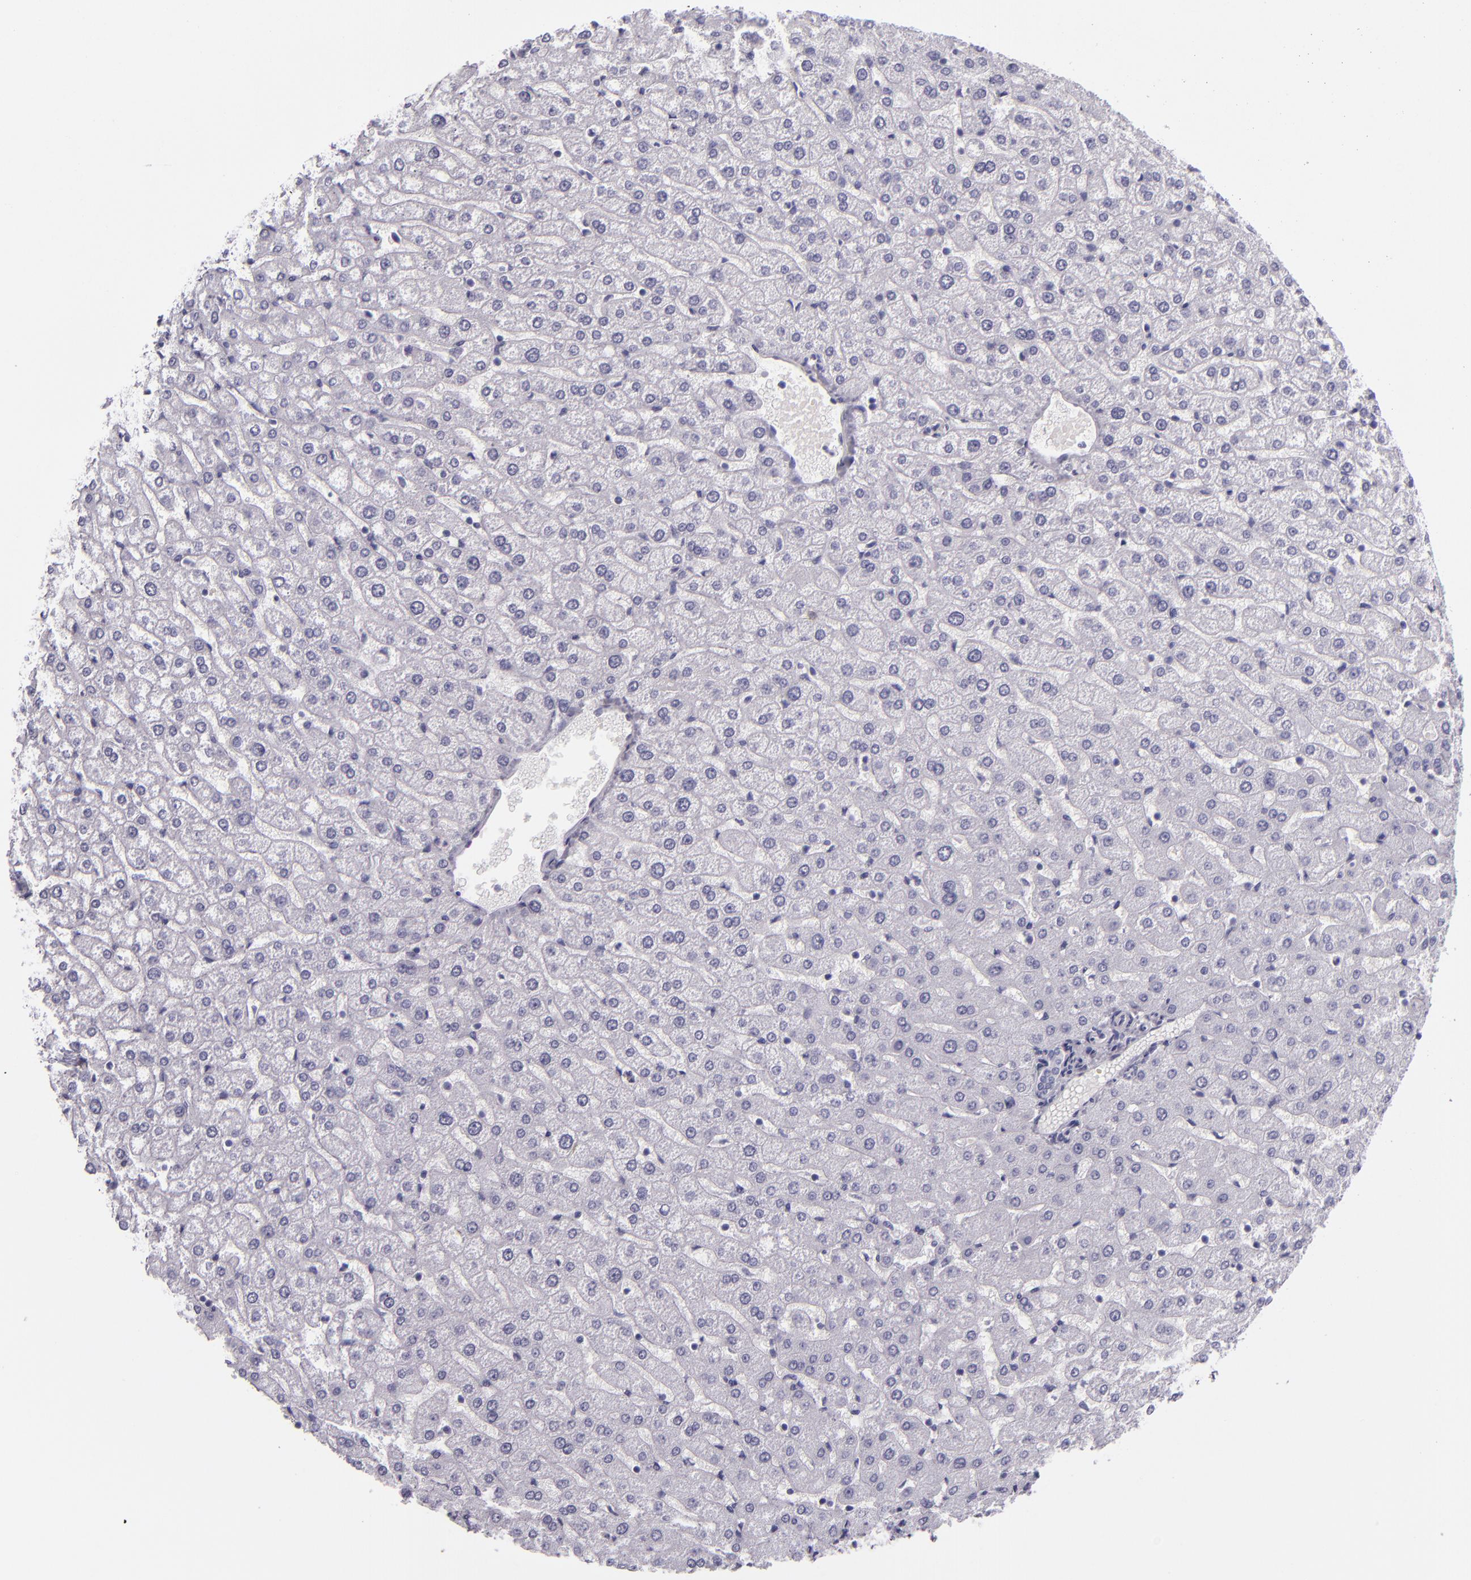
{"staining": {"intensity": "negative", "quantity": "none", "location": "none"}, "tissue": "liver", "cell_type": "Cholangiocytes", "image_type": "normal", "snomed": [{"axis": "morphology", "description": "Normal tissue, NOS"}, {"axis": "morphology", "description": "Fibrosis, NOS"}, {"axis": "topography", "description": "Liver"}], "caption": "The immunohistochemistry (IHC) image has no significant expression in cholangiocytes of liver.", "gene": "CR2", "patient": {"sex": "female", "age": 29}}